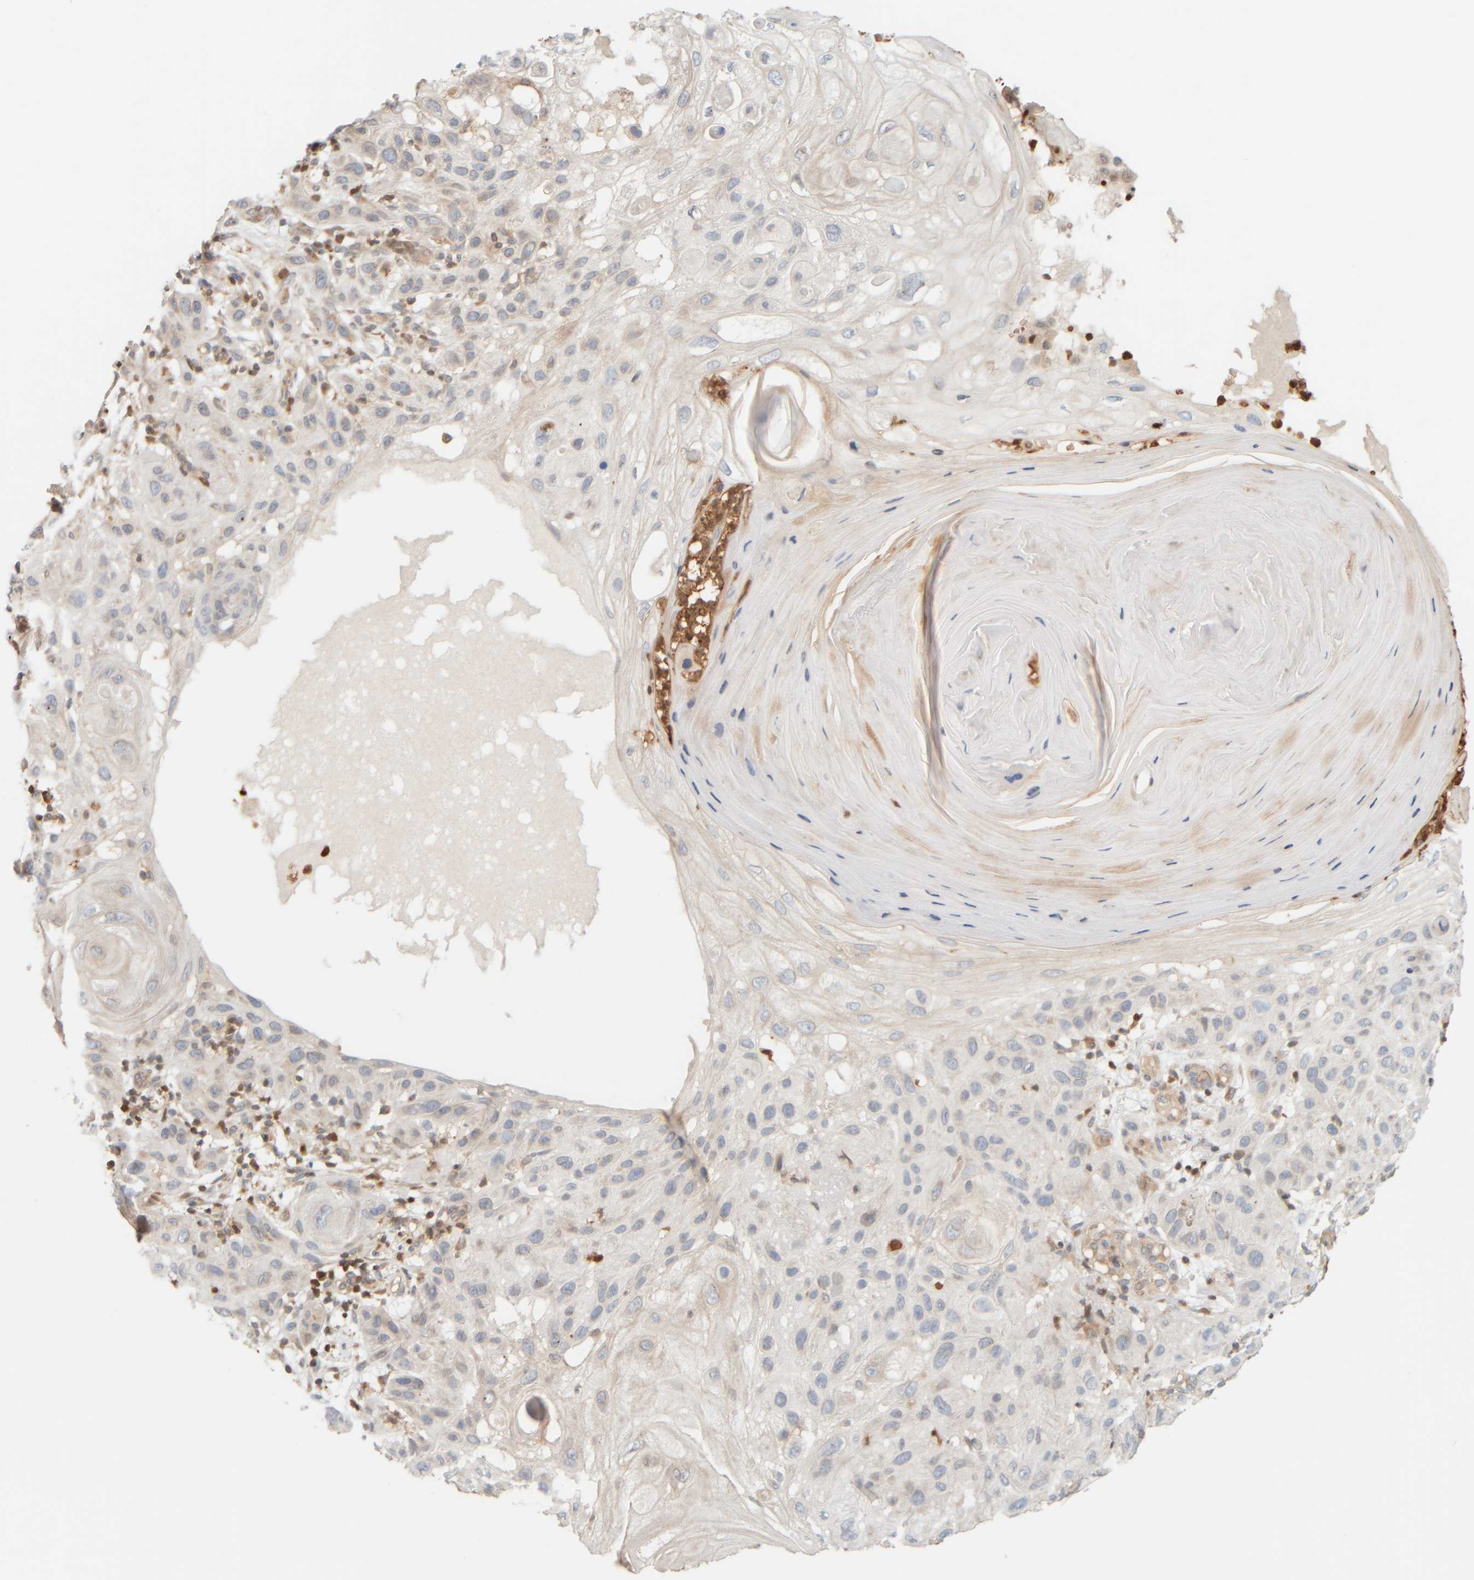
{"staining": {"intensity": "weak", "quantity": "<25%", "location": "cytoplasmic/membranous"}, "tissue": "skin cancer", "cell_type": "Tumor cells", "image_type": "cancer", "snomed": [{"axis": "morphology", "description": "Squamous cell carcinoma, NOS"}, {"axis": "topography", "description": "Skin"}], "caption": "Micrograph shows no significant protein expression in tumor cells of skin squamous cell carcinoma.", "gene": "PTGES3L-AARSD1", "patient": {"sex": "female", "age": 96}}